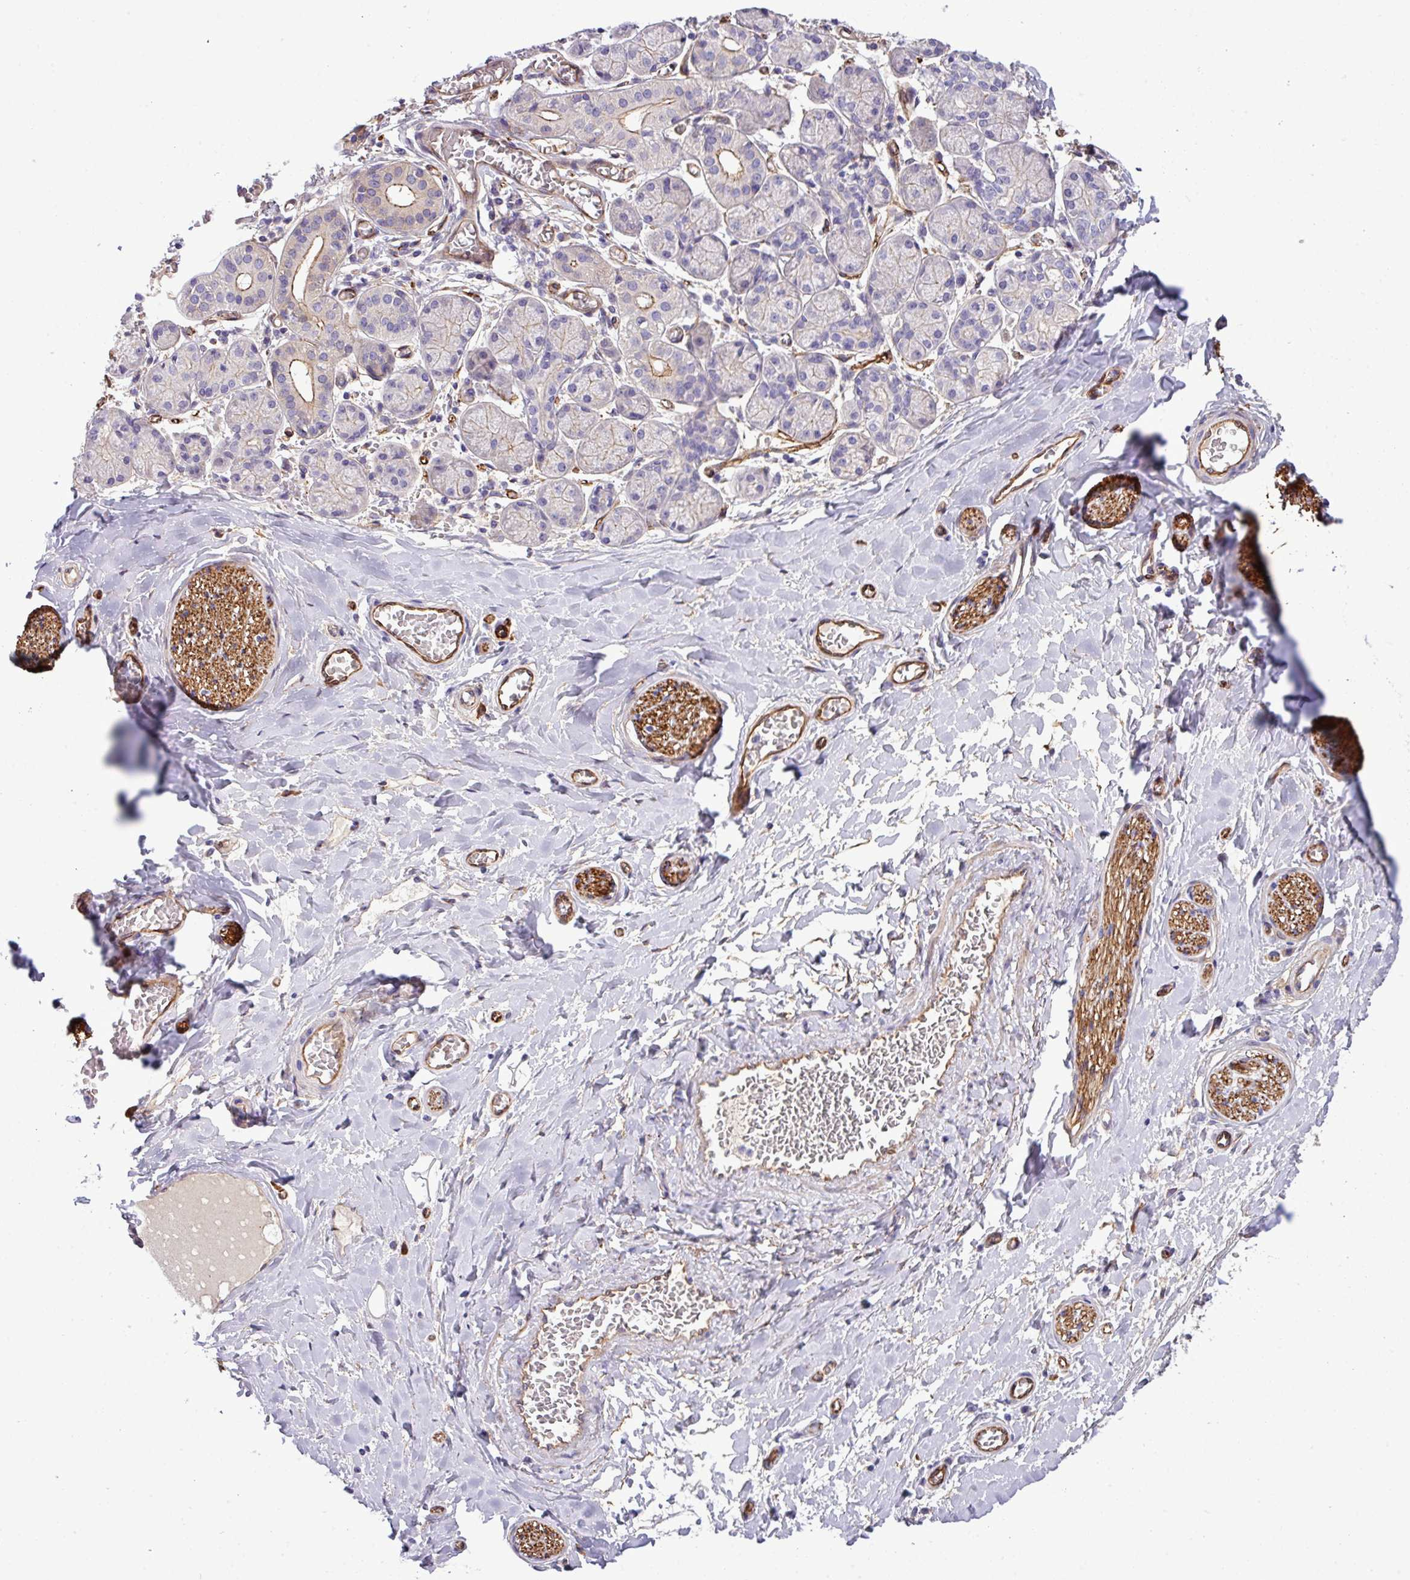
{"staining": {"intensity": "negative", "quantity": "none", "location": "none"}, "tissue": "adipose tissue", "cell_type": "Adipocytes", "image_type": "normal", "snomed": [{"axis": "morphology", "description": "Normal tissue, NOS"}, {"axis": "topography", "description": "Salivary gland"}, {"axis": "topography", "description": "Peripheral nerve tissue"}], "caption": "DAB immunohistochemical staining of unremarkable human adipose tissue demonstrates no significant staining in adipocytes.", "gene": "PARD6A", "patient": {"sex": "female", "age": 24}}